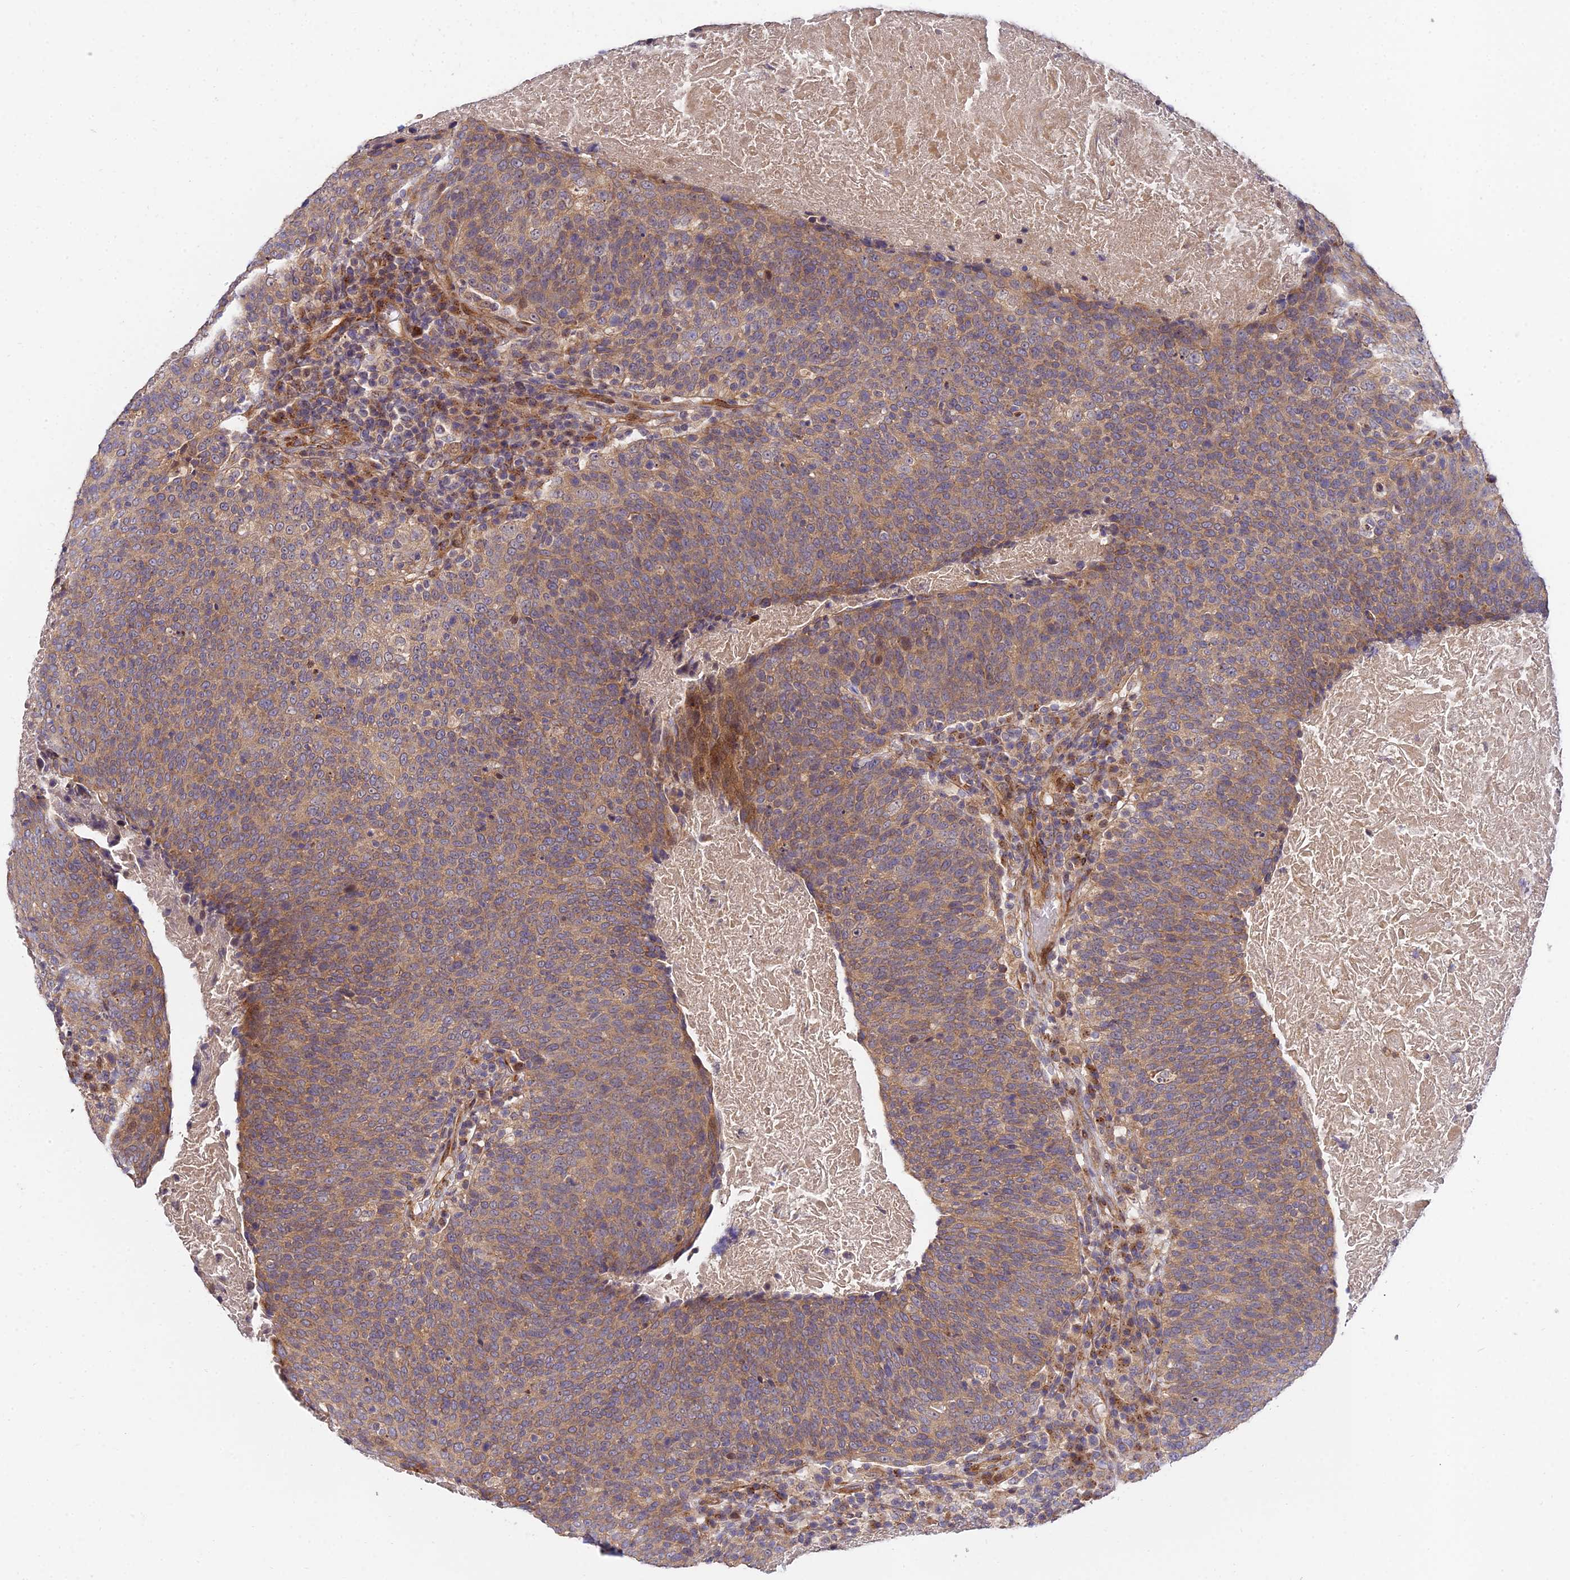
{"staining": {"intensity": "moderate", "quantity": ">75%", "location": "cytoplasmic/membranous"}, "tissue": "head and neck cancer", "cell_type": "Tumor cells", "image_type": "cancer", "snomed": [{"axis": "morphology", "description": "Squamous cell carcinoma, NOS"}, {"axis": "morphology", "description": "Squamous cell carcinoma, metastatic, NOS"}, {"axis": "topography", "description": "Lymph node"}, {"axis": "topography", "description": "Head-Neck"}], "caption": "Tumor cells display moderate cytoplasmic/membranous positivity in approximately >75% of cells in head and neck cancer (squamous cell carcinoma). The staining is performed using DAB brown chromogen to label protein expression. The nuclei are counter-stained blue using hematoxylin.", "gene": "ARL8B", "patient": {"sex": "male", "age": 62}}